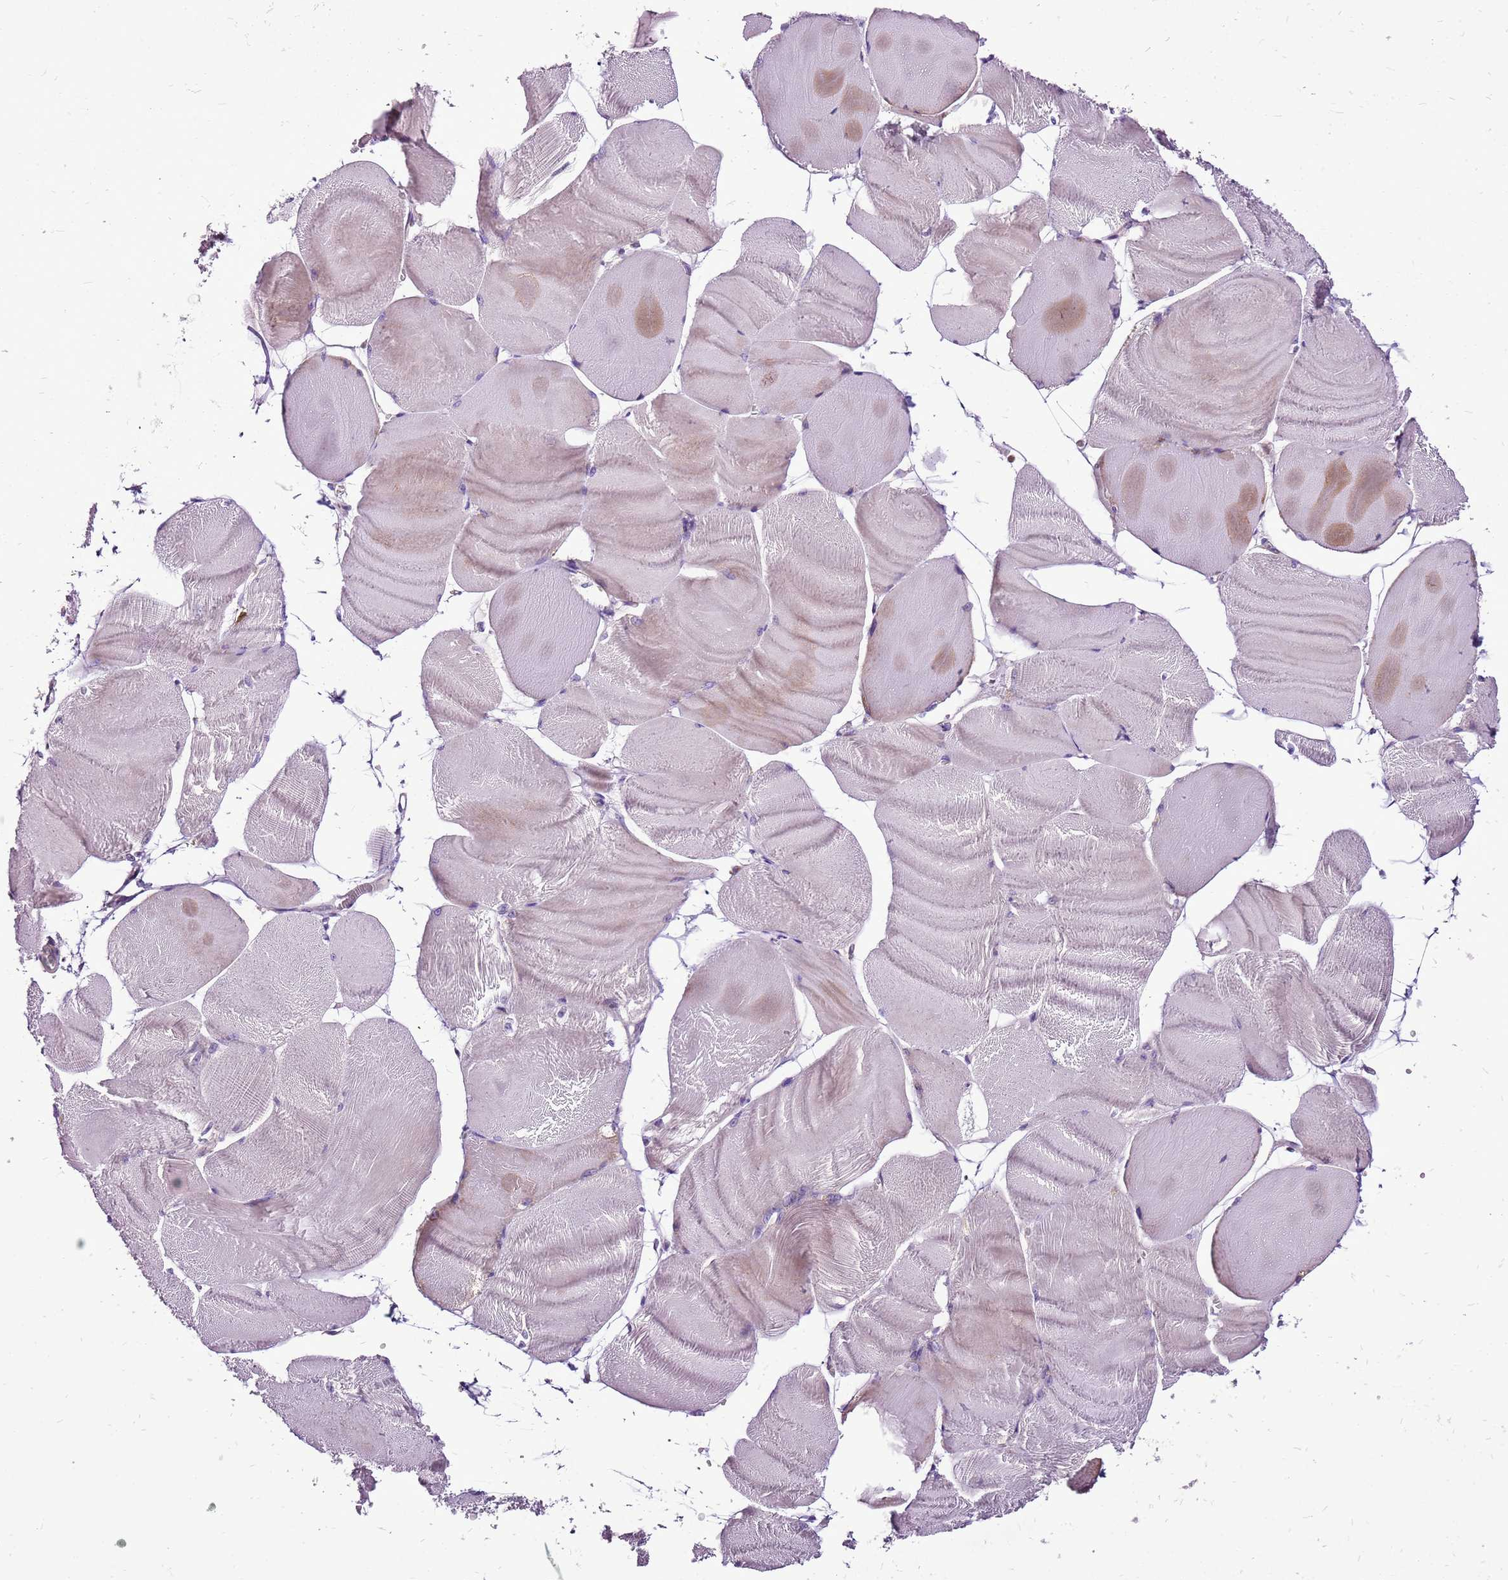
{"staining": {"intensity": "moderate", "quantity": "<25%", "location": "cytoplasmic/membranous"}, "tissue": "skeletal muscle", "cell_type": "Myocytes", "image_type": "normal", "snomed": [{"axis": "morphology", "description": "Normal tissue, NOS"}, {"axis": "morphology", "description": "Basal cell carcinoma"}, {"axis": "topography", "description": "Skeletal muscle"}], "caption": "A photomicrograph showing moderate cytoplasmic/membranous expression in about <25% of myocytes in unremarkable skeletal muscle, as visualized by brown immunohistochemical staining.", "gene": "GCDH", "patient": {"sex": "female", "age": 64}}